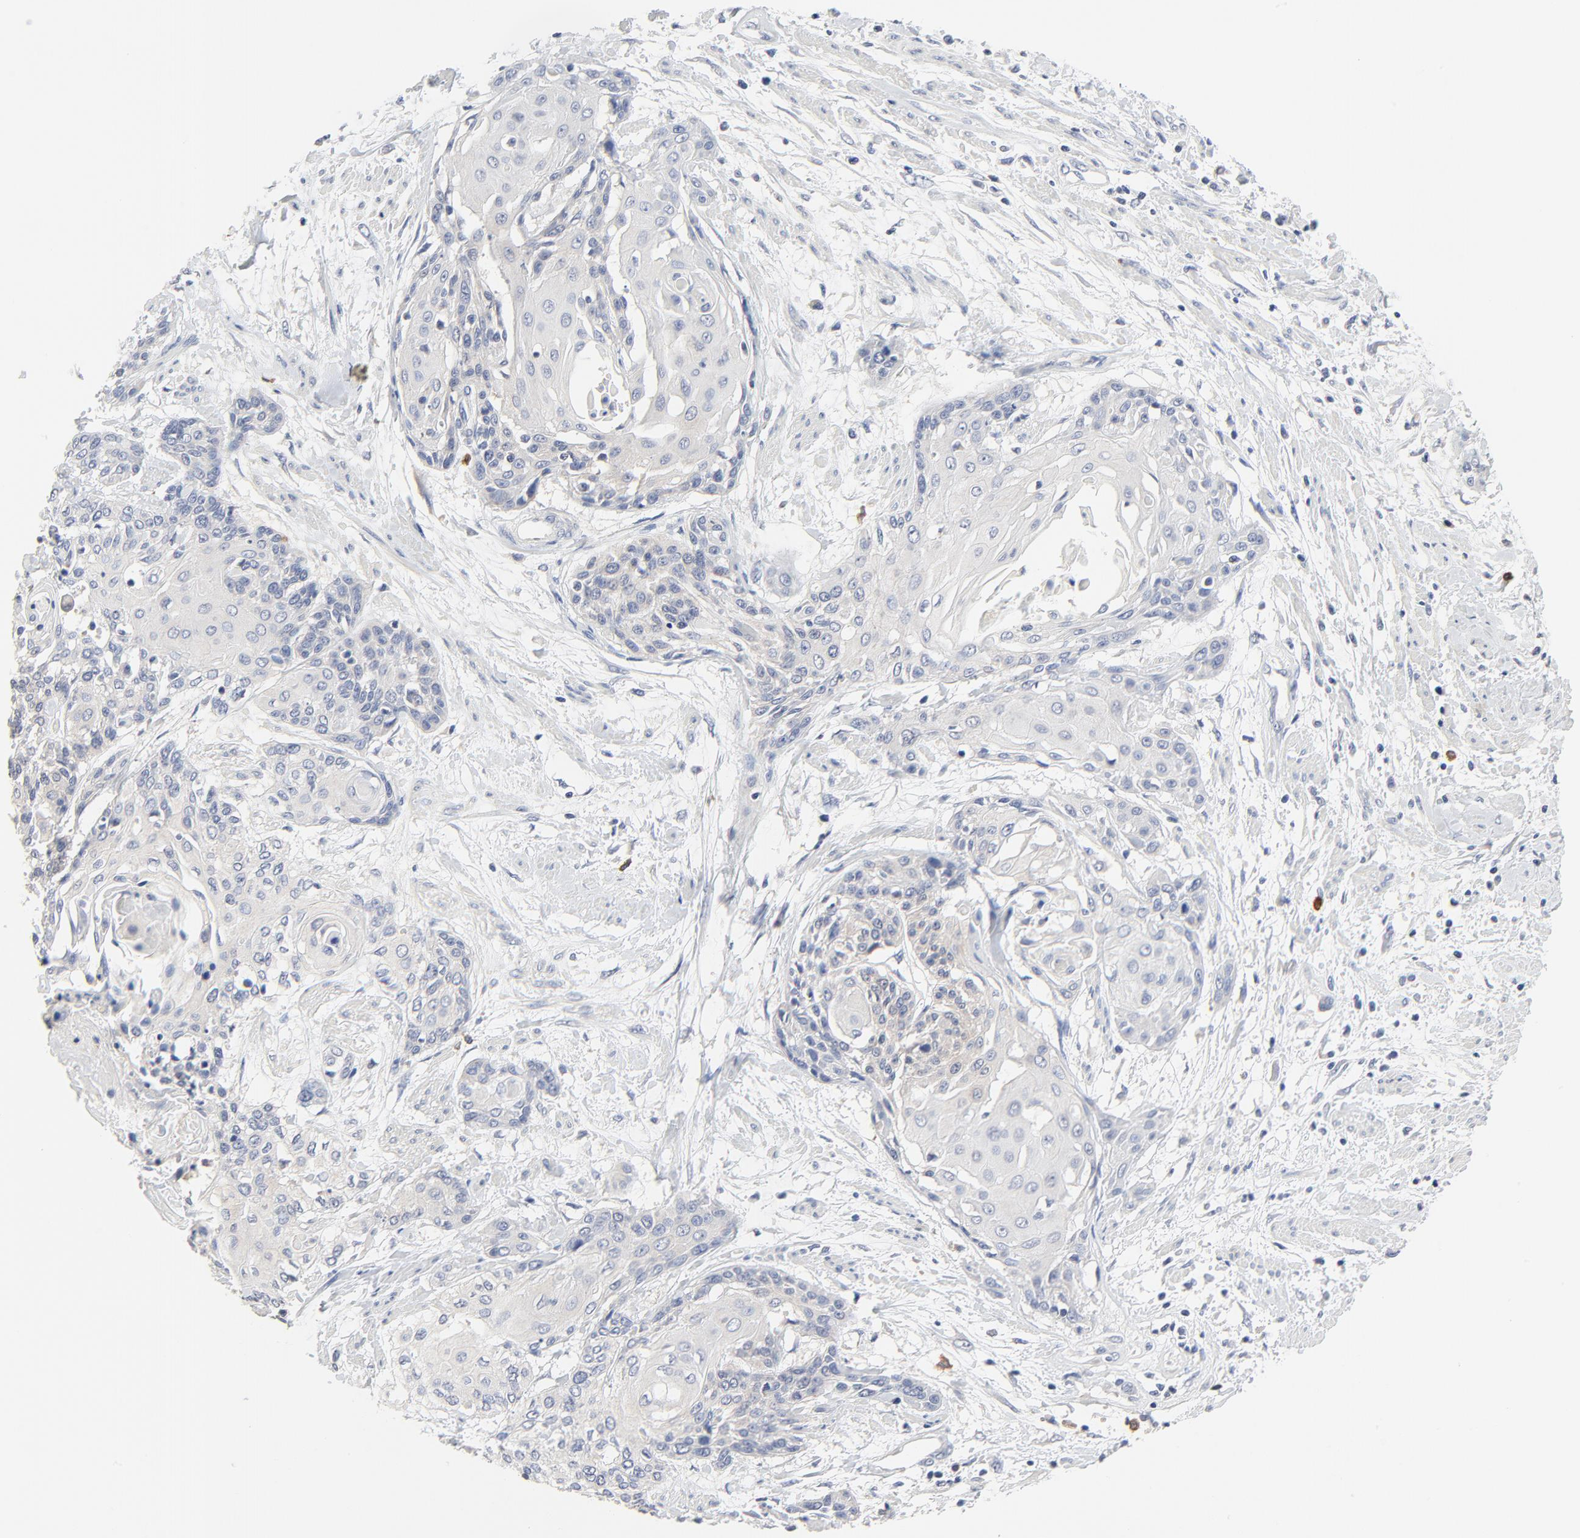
{"staining": {"intensity": "negative", "quantity": "none", "location": "none"}, "tissue": "cervical cancer", "cell_type": "Tumor cells", "image_type": "cancer", "snomed": [{"axis": "morphology", "description": "Squamous cell carcinoma, NOS"}, {"axis": "topography", "description": "Cervix"}], "caption": "High magnification brightfield microscopy of squamous cell carcinoma (cervical) stained with DAB (brown) and counterstained with hematoxylin (blue): tumor cells show no significant positivity. Brightfield microscopy of immunohistochemistry stained with DAB (brown) and hematoxylin (blue), captured at high magnification.", "gene": "FBXL5", "patient": {"sex": "female", "age": 57}}